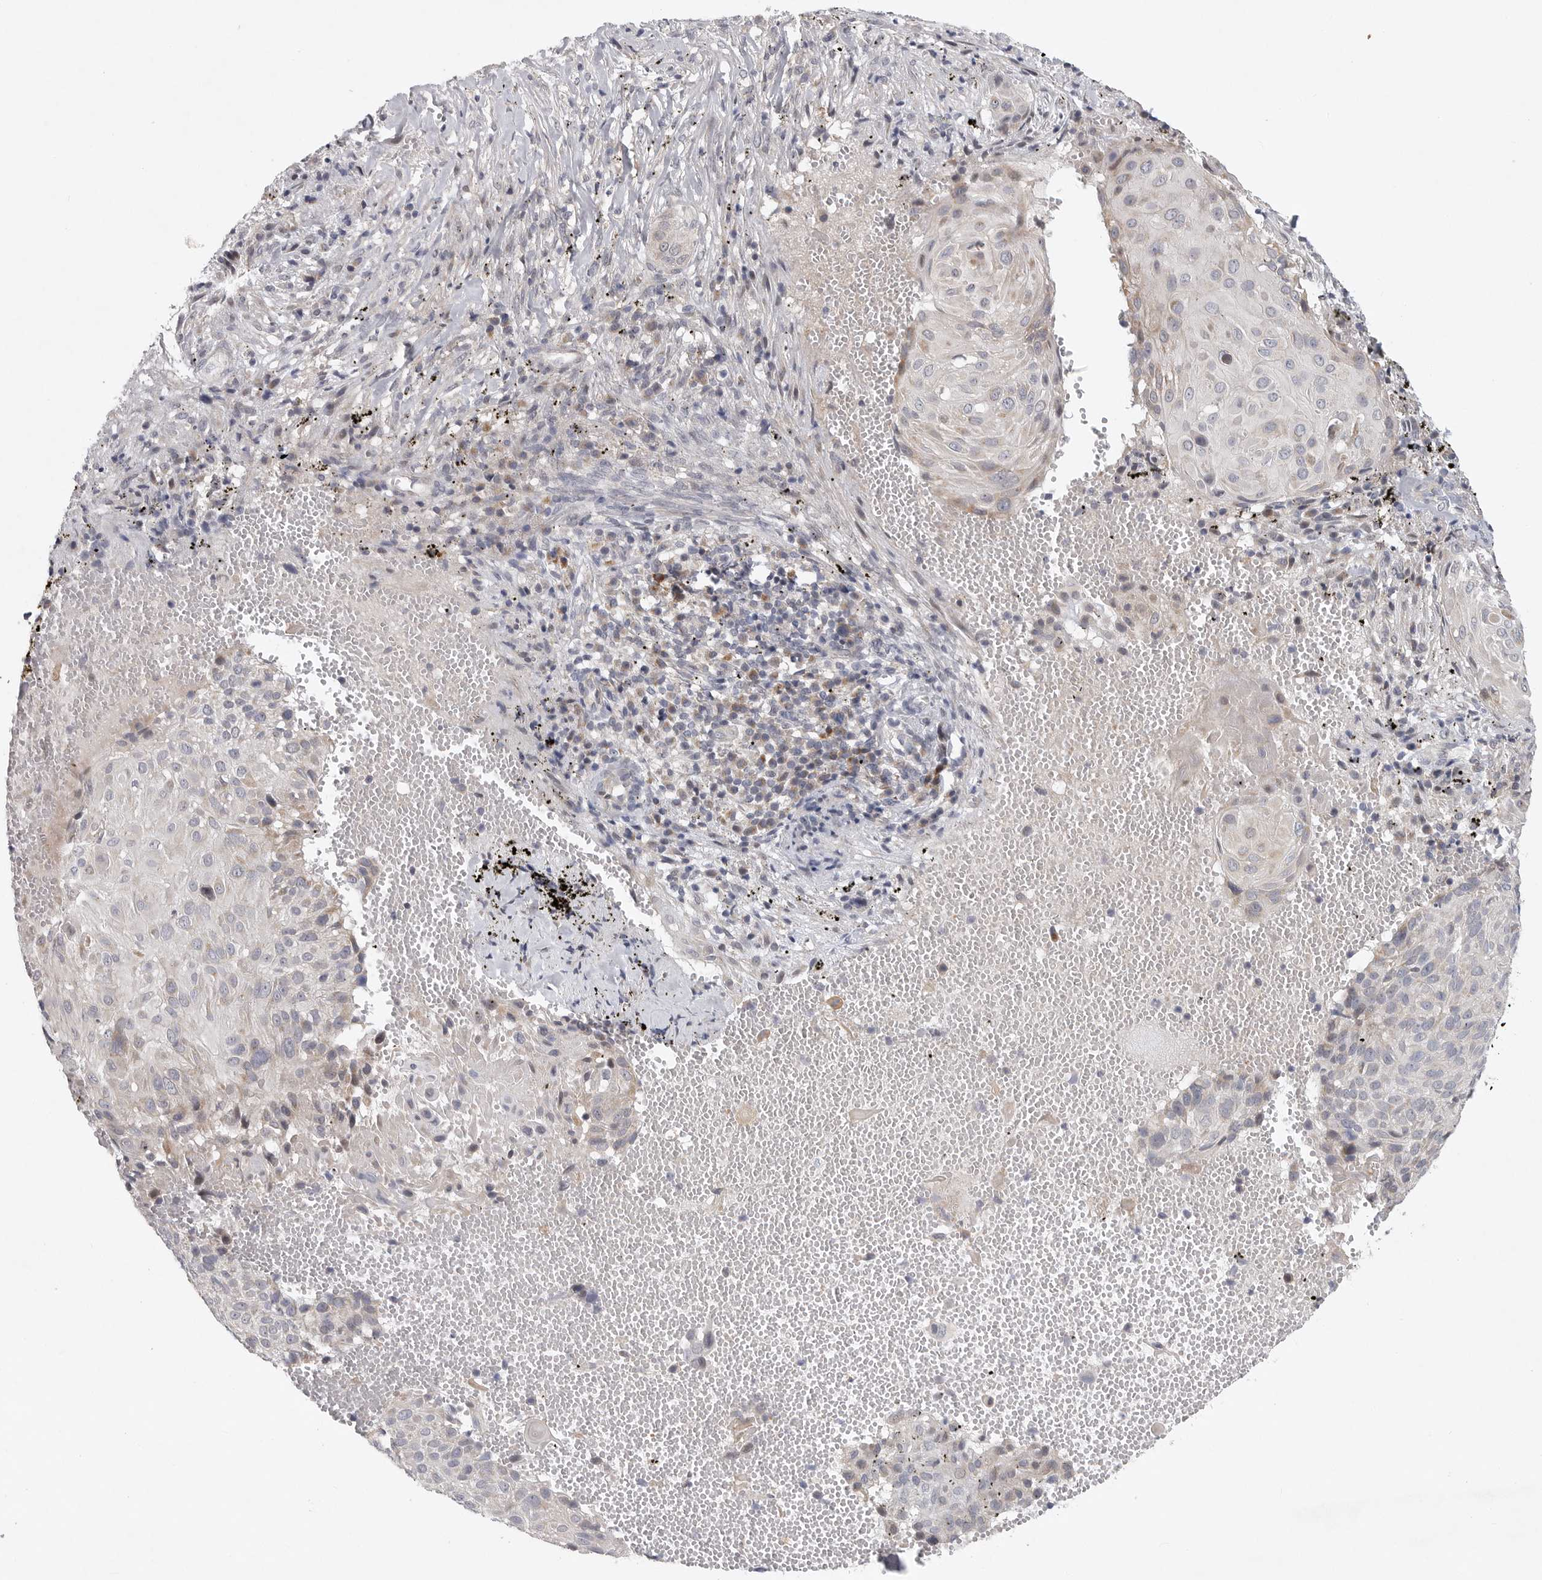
{"staining": {"intensity": "negative", "quantity": "none", "location": "none"}, "tissue": "cervical cancer", "cell_type": "Tumor cells", "image_type": "cancer", "snomed": [{"axis": "morphology", "description": "Squamous cell carcinoma, NOS"}, {"axis": "topography", "description": "Cervix"}], "caption": "DAB immunohistochemical staining of human squamous cell carcinoma (cervical) demonstrates no significant staining in tumor cells.", "gene": "FBXO43", "patient": {"sex": "female", "age": 74}}